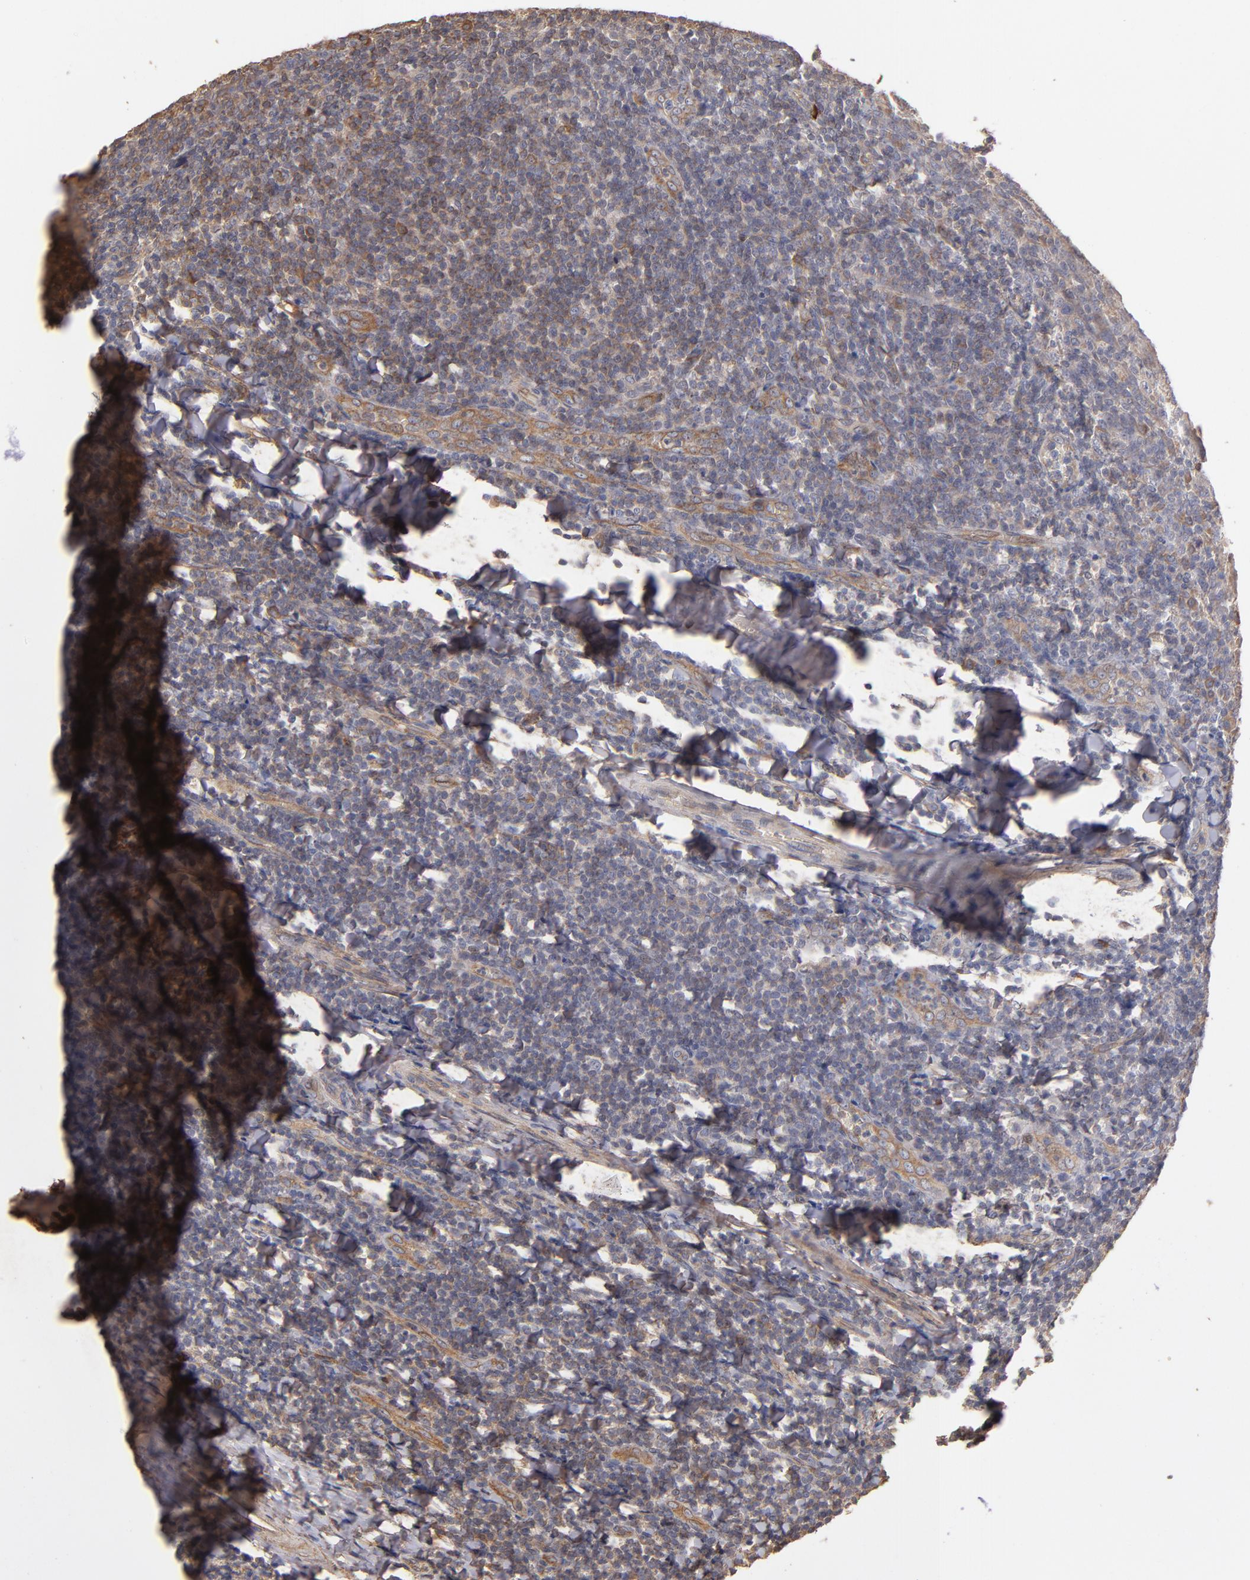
{"staining": {"intensity": "moderate", "quantity": "<25%", "location": "cytoplasmic/membranous"}, "tissue": "tonsil", "cell_type": "Non-germinal center cells", "image_type": "normal", "snomed": [{"axis": "morphology", "description": "Normal tissue, NOS"}, {"axis": "topography", "description": "Tonsil"}], "caption": "Protein staining reveals moderate cytoplasmic/membranous expression in approximately <25% of non-germinal center cells in benign tonsil.", "gene": "DMD", "patient": {"sex": "male", "age": 31}}